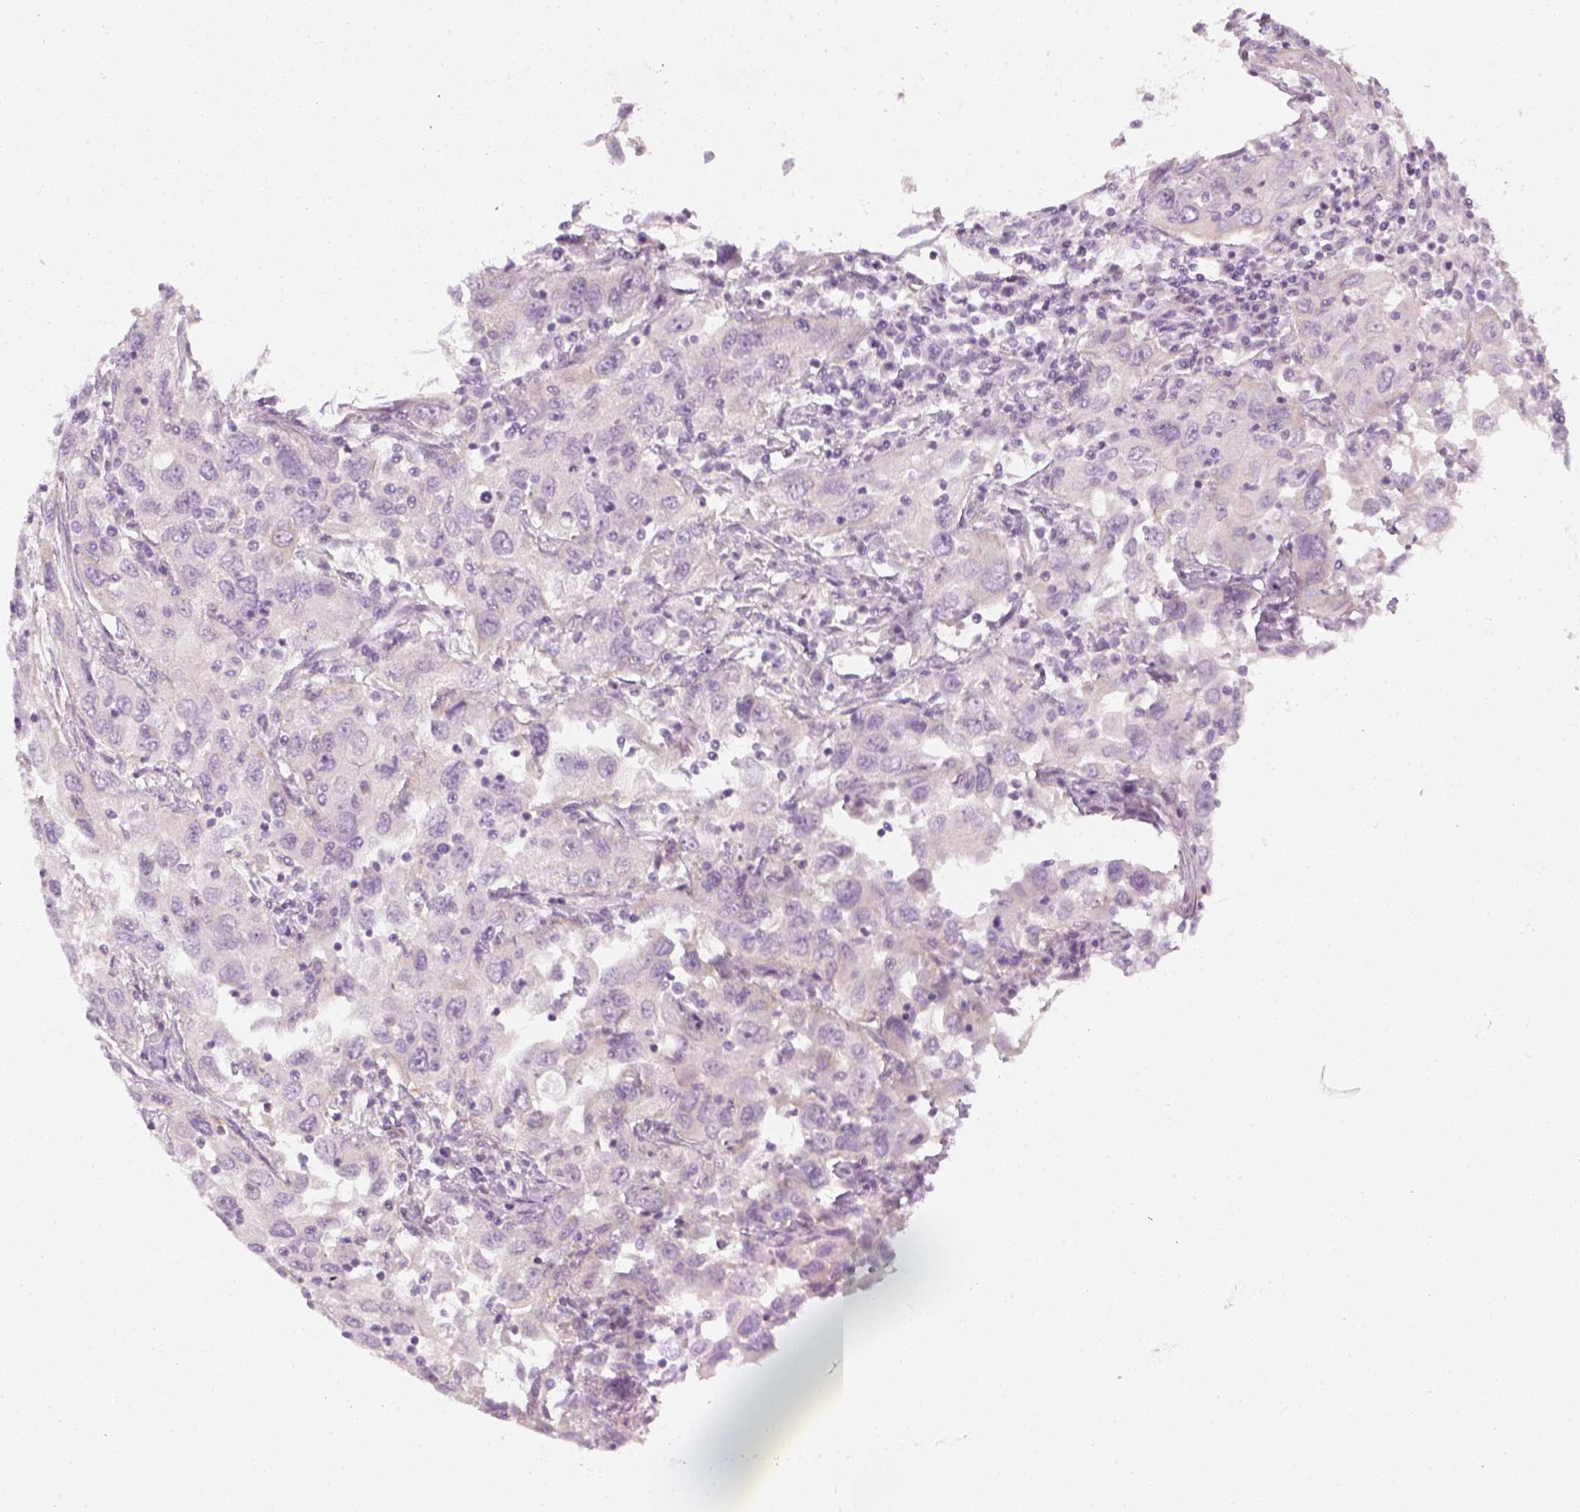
{"staining": {"intensity": "negative", "quantity": "none", "location": "none"}, "tissue": "urothelial cancer", "cell_type": "Tumor cells", "image_type": "cancer", "snomed": [{"axis": "morphology", "description": "Urothelial carcinoma, High grade"}, {"axis": "topography", "description": "Urinary bladder"}], "caption": "High magnification brightfield microscopy of urothelial carcinoma (high-grade) stained with DAB (3,3'-diaminobenzidine) (brown) and counterstained with hematoxylin (blue): tumor cells show no significant staining.", "gene": "PRAME", "patient": {"sex": "male", "age": 76}}